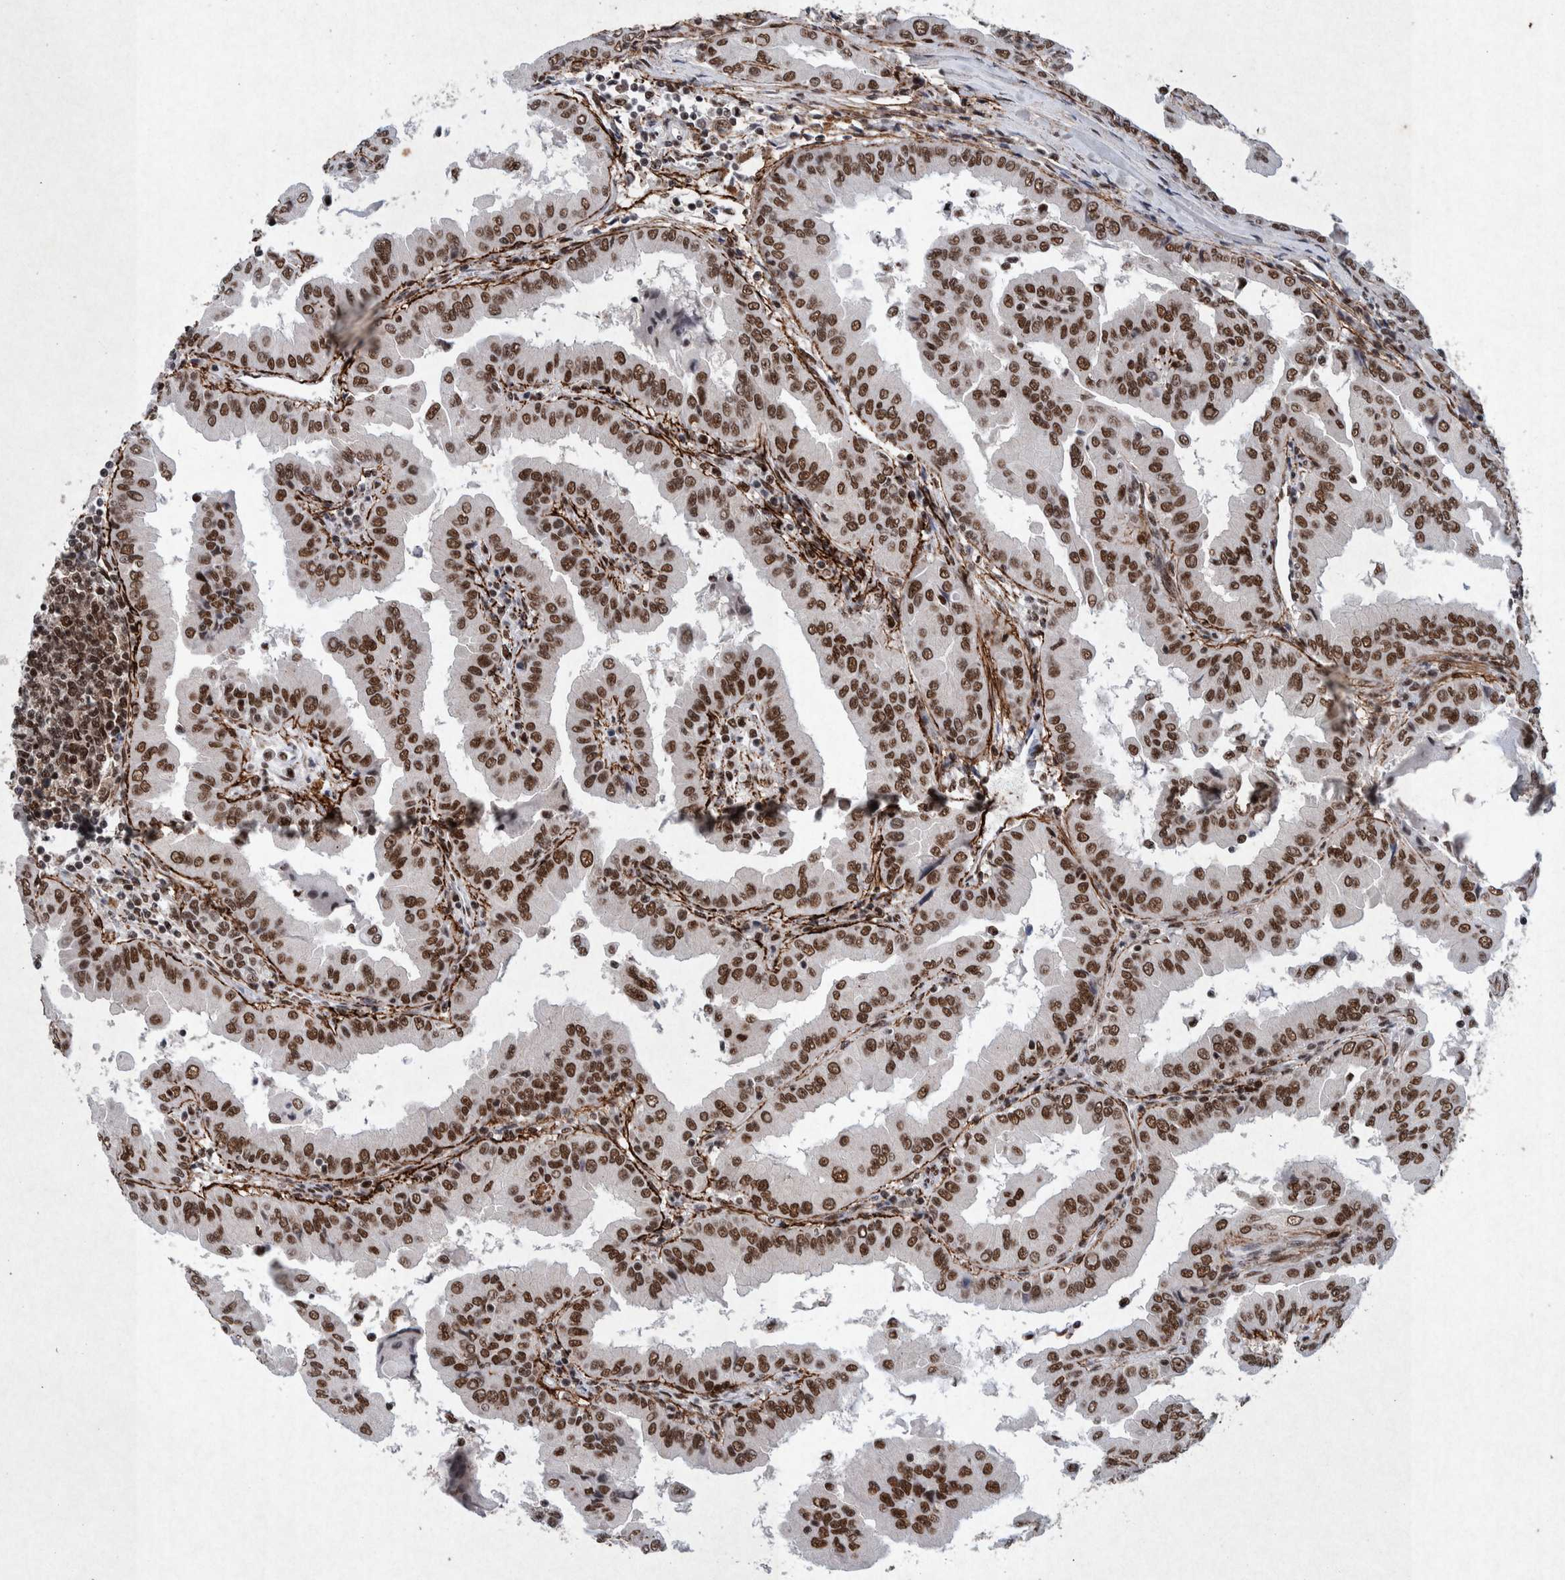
{"staining": {"intensity": "strong", "quantity": ">75%", "location": "nuclear"}, "tissue": "thyroid cancer", "cell_type": "Tumor cells", "image_type": "cancer", "snomed": [{"axis": "morphology", "description": "Papillary adenocarcinoma, NOS"}, {"axis": "topography", "description": "Thyroid gland"}], "caption": "Thyroid cancer (papillary adenocarcinoma) was stained to show a protein in brown. There is high levels of strong nuclear staining in about >75% of tumor cells.", "gene": "TAF10", "patient": {"sex": "male", "age": 33}}